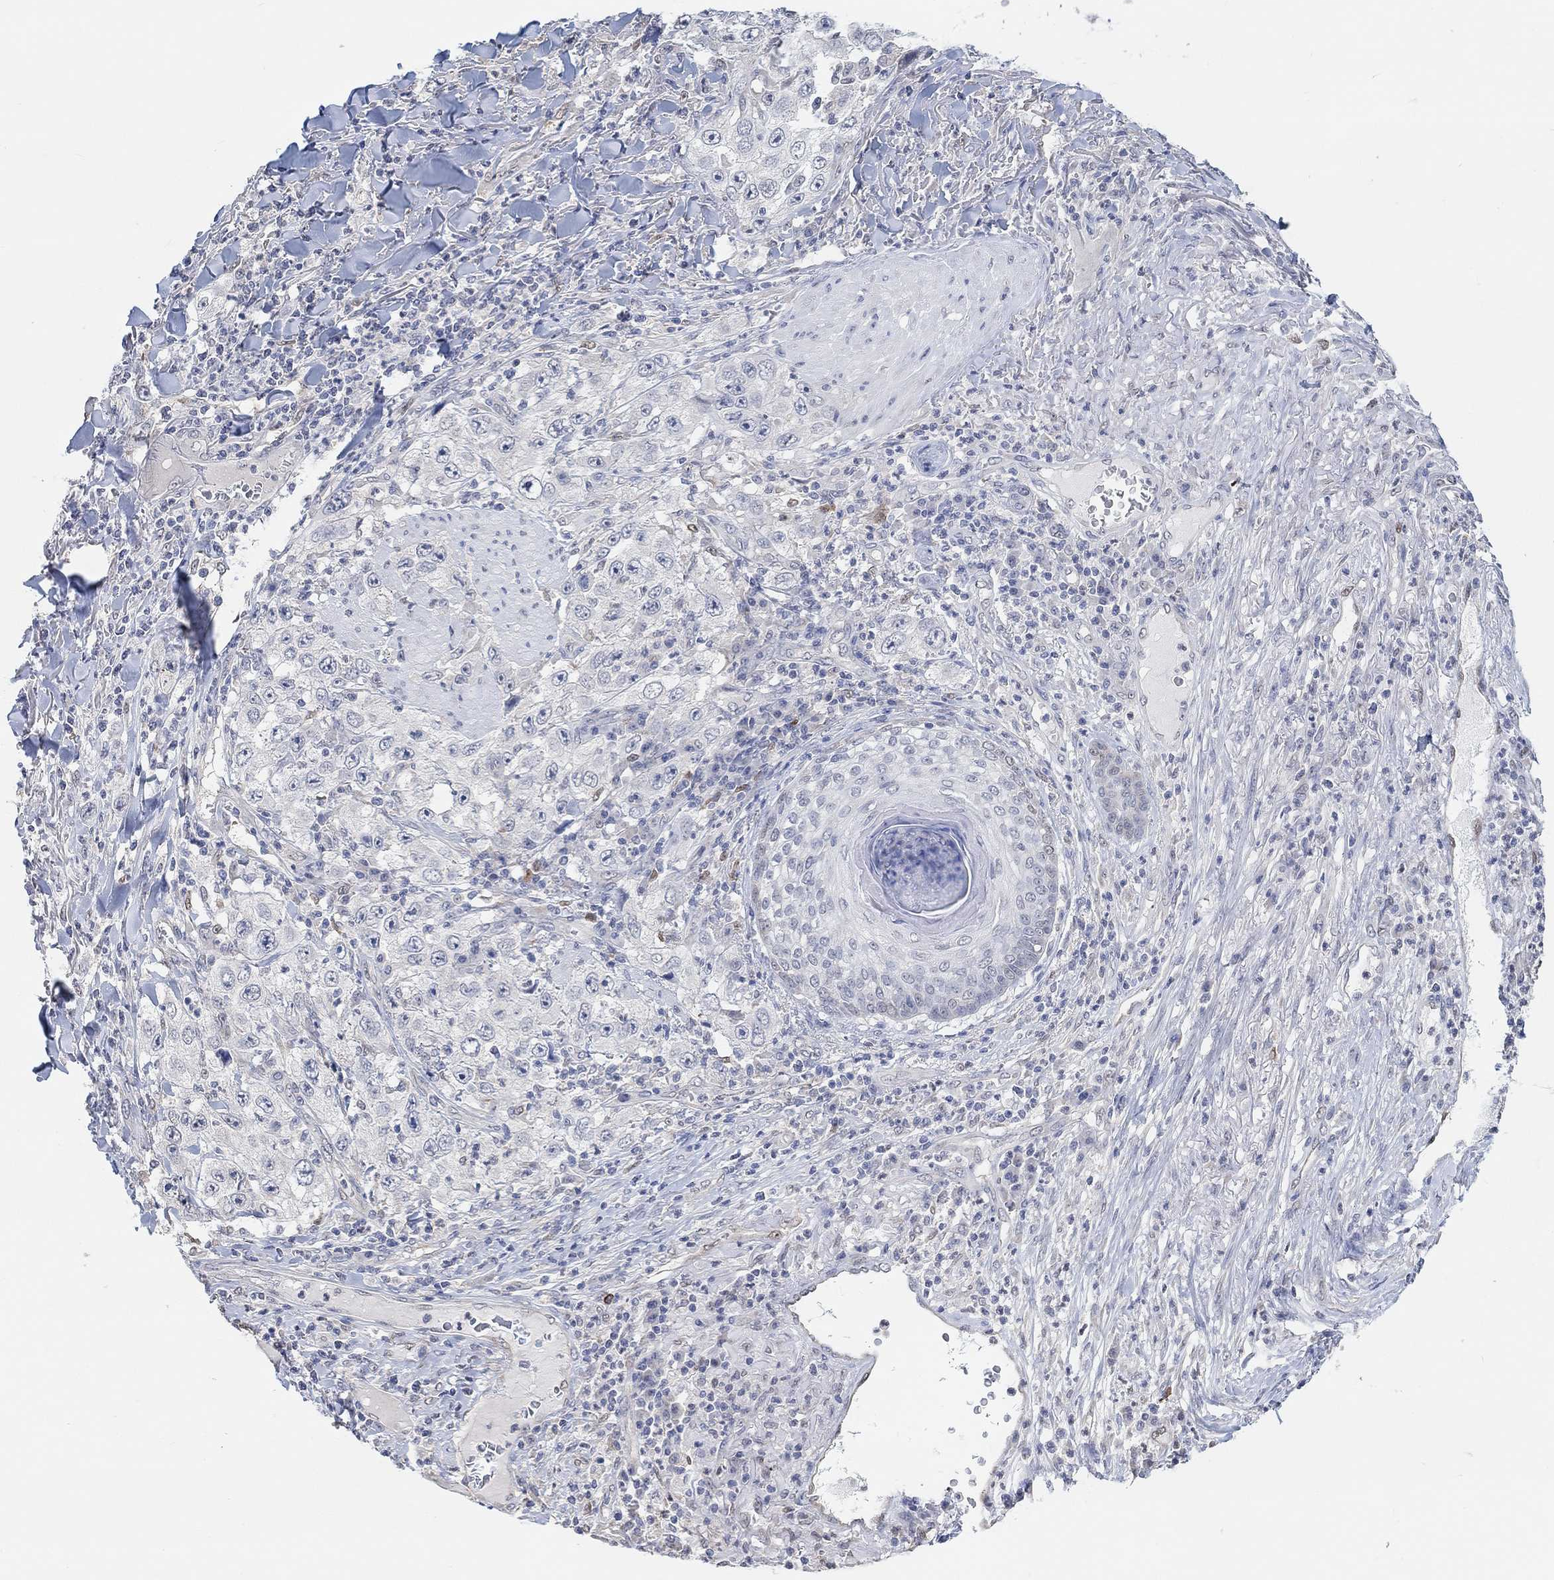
{"staining": {"intensity": "negative", "quantity": "none", "location": "none"}, "tissue": "skin cancer", "cell_type": "Tumor cells", "image_type": "cancer", "snomed": [{"axis": "morphology", "description": "Squamous cell carcinoma, NOS"}, {"axis": "topography", "description": "Skin"}], "caption": "Immunohistochemistry (IHC) of skin cancer (squamous cell carcinoma) exhibits no positivity in tumor cells.", "gene": "MUC1", "patient": {"sex": "male", "age": 82}}